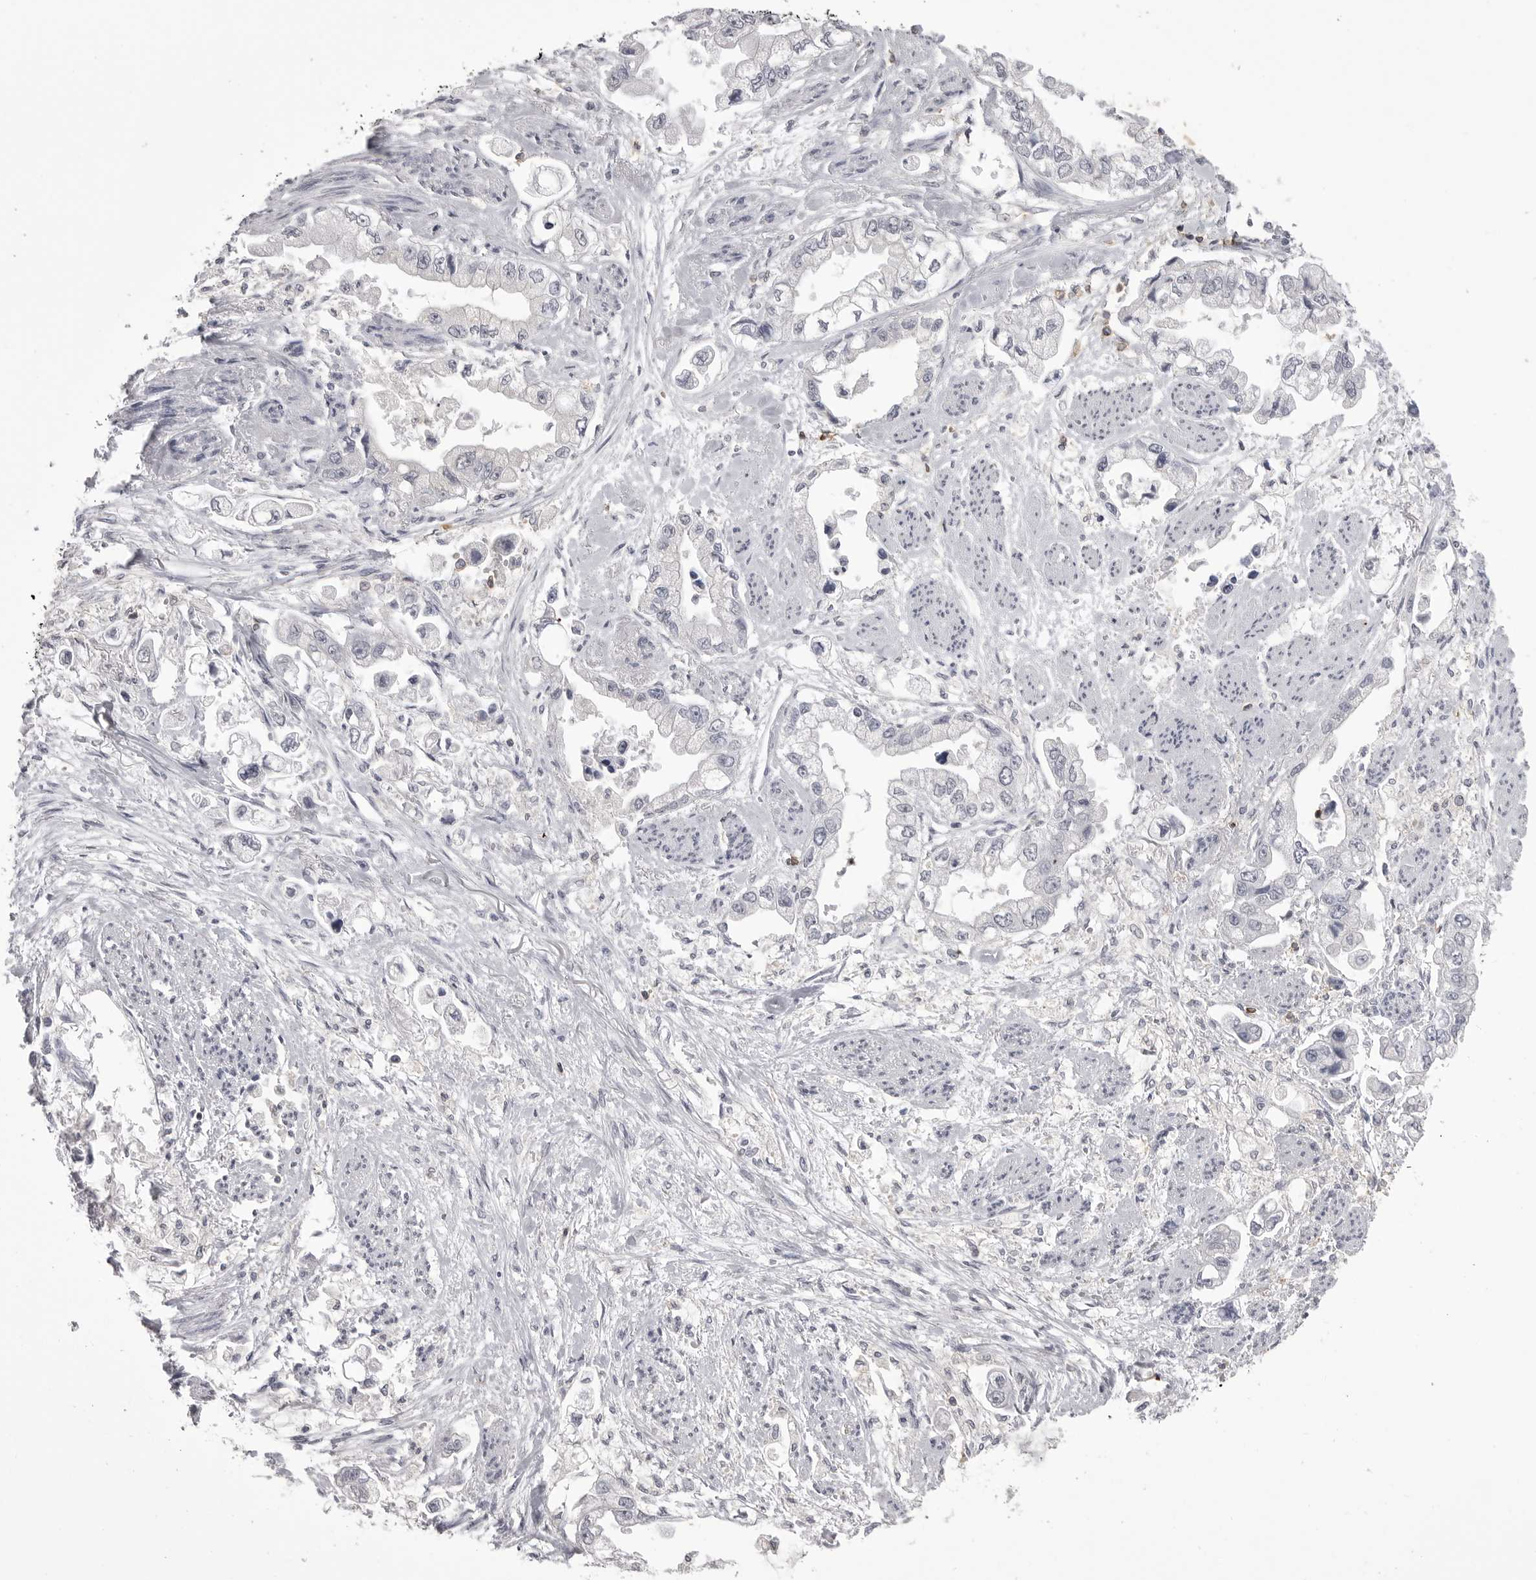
{"staining": {"intensity": "negative", "quantity": "none", "location": "none"}, "tissue": "stomach cancer", "cell_type": "Tumor cells", "image_type": "cancer", "snomed": [{"axis": "morphology", "description": "Adenocarcinoma, NOS"}, {"axis": "topography", "description": "Stomach"}], "caption": "IHC micrograph of neoplastic tissue: human stomach adenocarcinoma stained with DAB demonstrates no significant protein staining in tumor cells.", "gene": "ITGAL", "patient": {"sex": "male", "age": 62}}